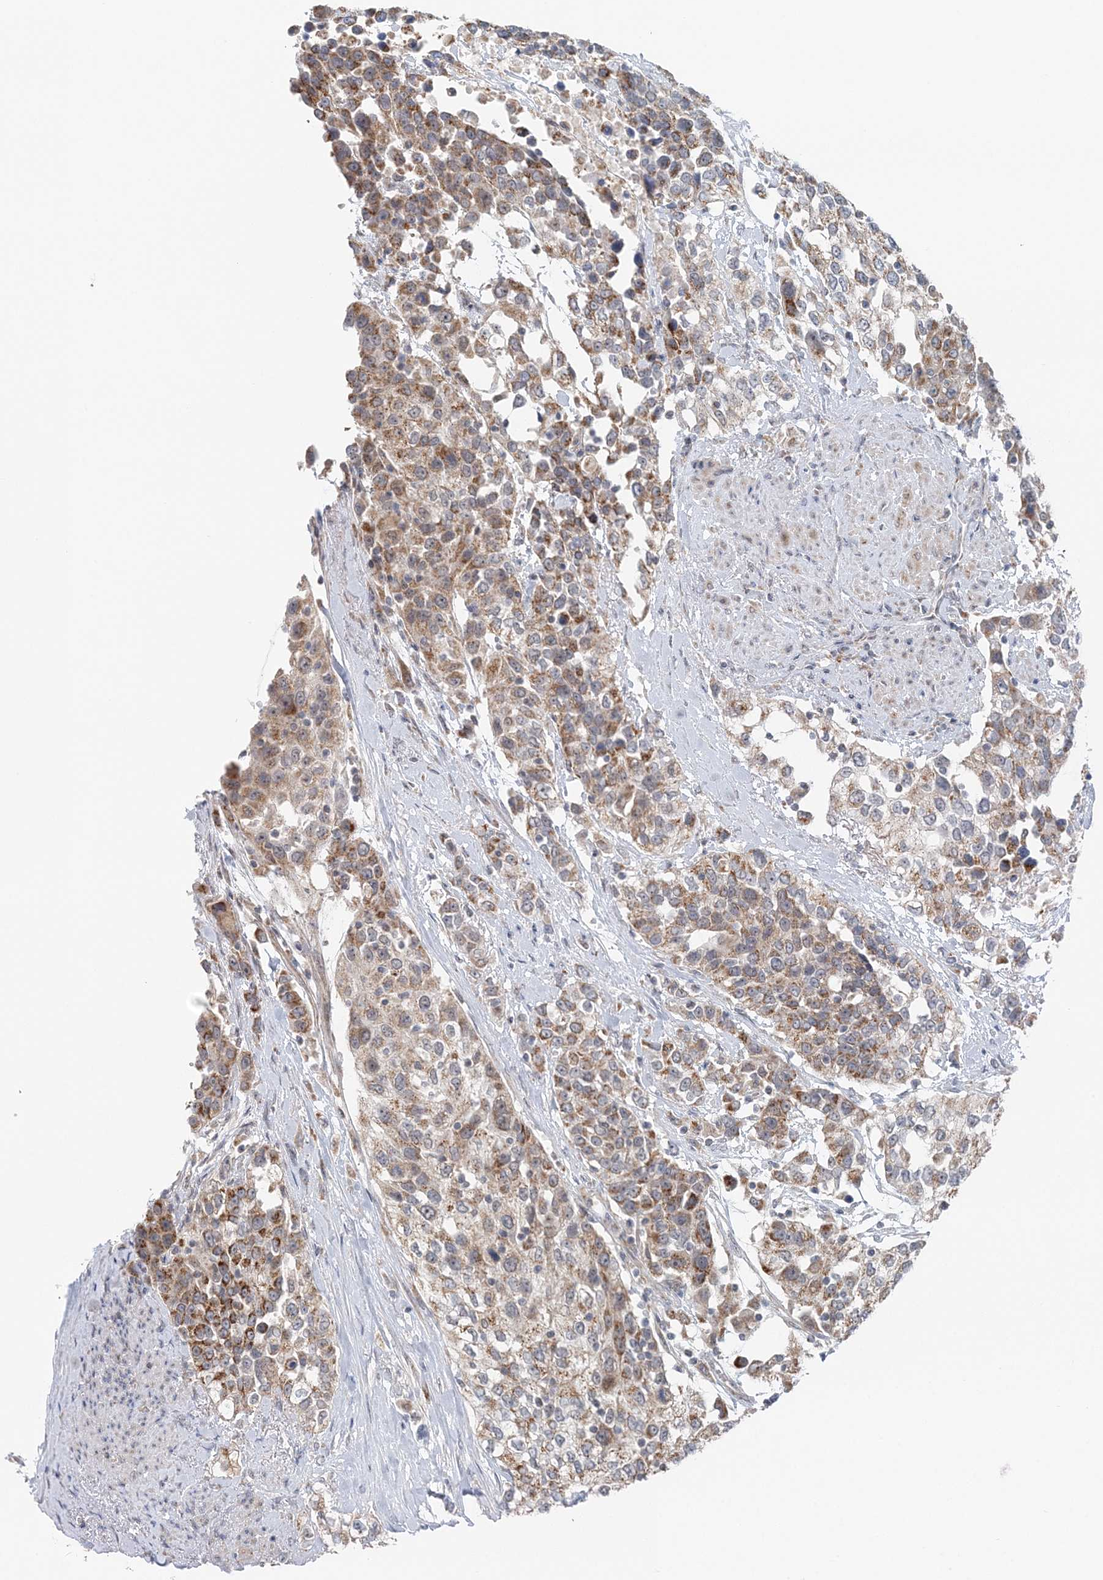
{"staining": {"intensity": "moderate", "quantity": ">75%", "location": "cytoplasmic/membranous"}, "tissue": "urothelial cancer", "cell_type": "Tumor cells", "image_type": "cancer", "snomed": [{"axis": "morphology", "description": "Urothelial carcinoma, High grade"}, {"axis": "topography", "description": "Urinary bladder"}], "caption": "High-magnification brightfield microscopy of urothelial cancer stained with DAB (brown) and counterstained with hematoxylin (blue). tumor cells exhibit moderate cytoplasmic/membranous positivity is present in approximately>75% of cells.", "gene": "RNF150", "patient": {"sex": "female", "age": 80}}